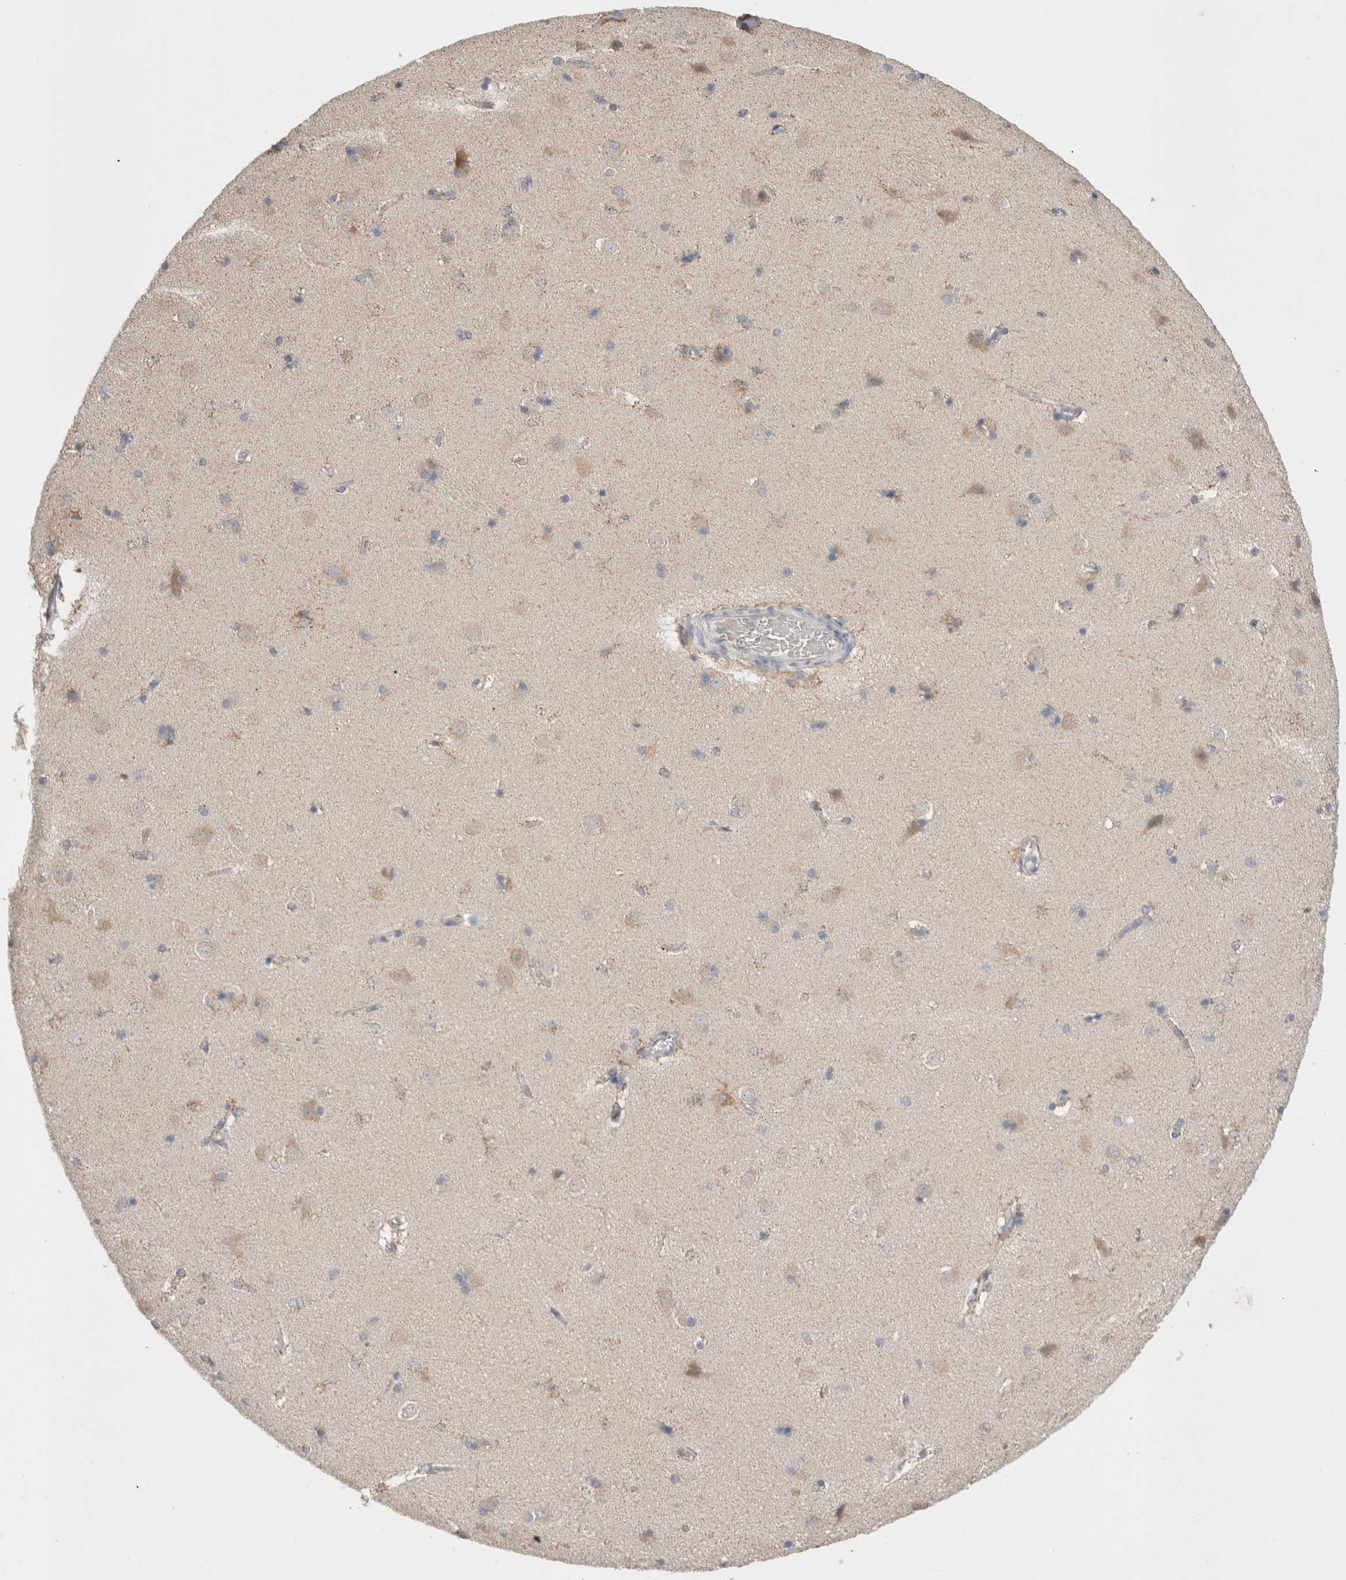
{"staining": {"intensity": "moderate", "quantity": "<25%", "location": "cytoplasmic/membranous"}, "tissue": "caudate", "cell_type": "Glial cells", "image_type": "normal", "snomed": [{"axis": "morphology", "description": "Normal tissue, NOS"}, {"axis": "topography", "description": "Lateral ventricle wall"}], "caption": "DAB (3,3'-diaminobenzidine) immunohistochemical staining of normal caudate demonstrates moderate cytoplasmic/membranous protein expression in about <25% of glial cells. (IHC, brightfield microscopy, high magnification).", "gene": "NDOR1", "patient": {"sex": "female", "age": 19}}